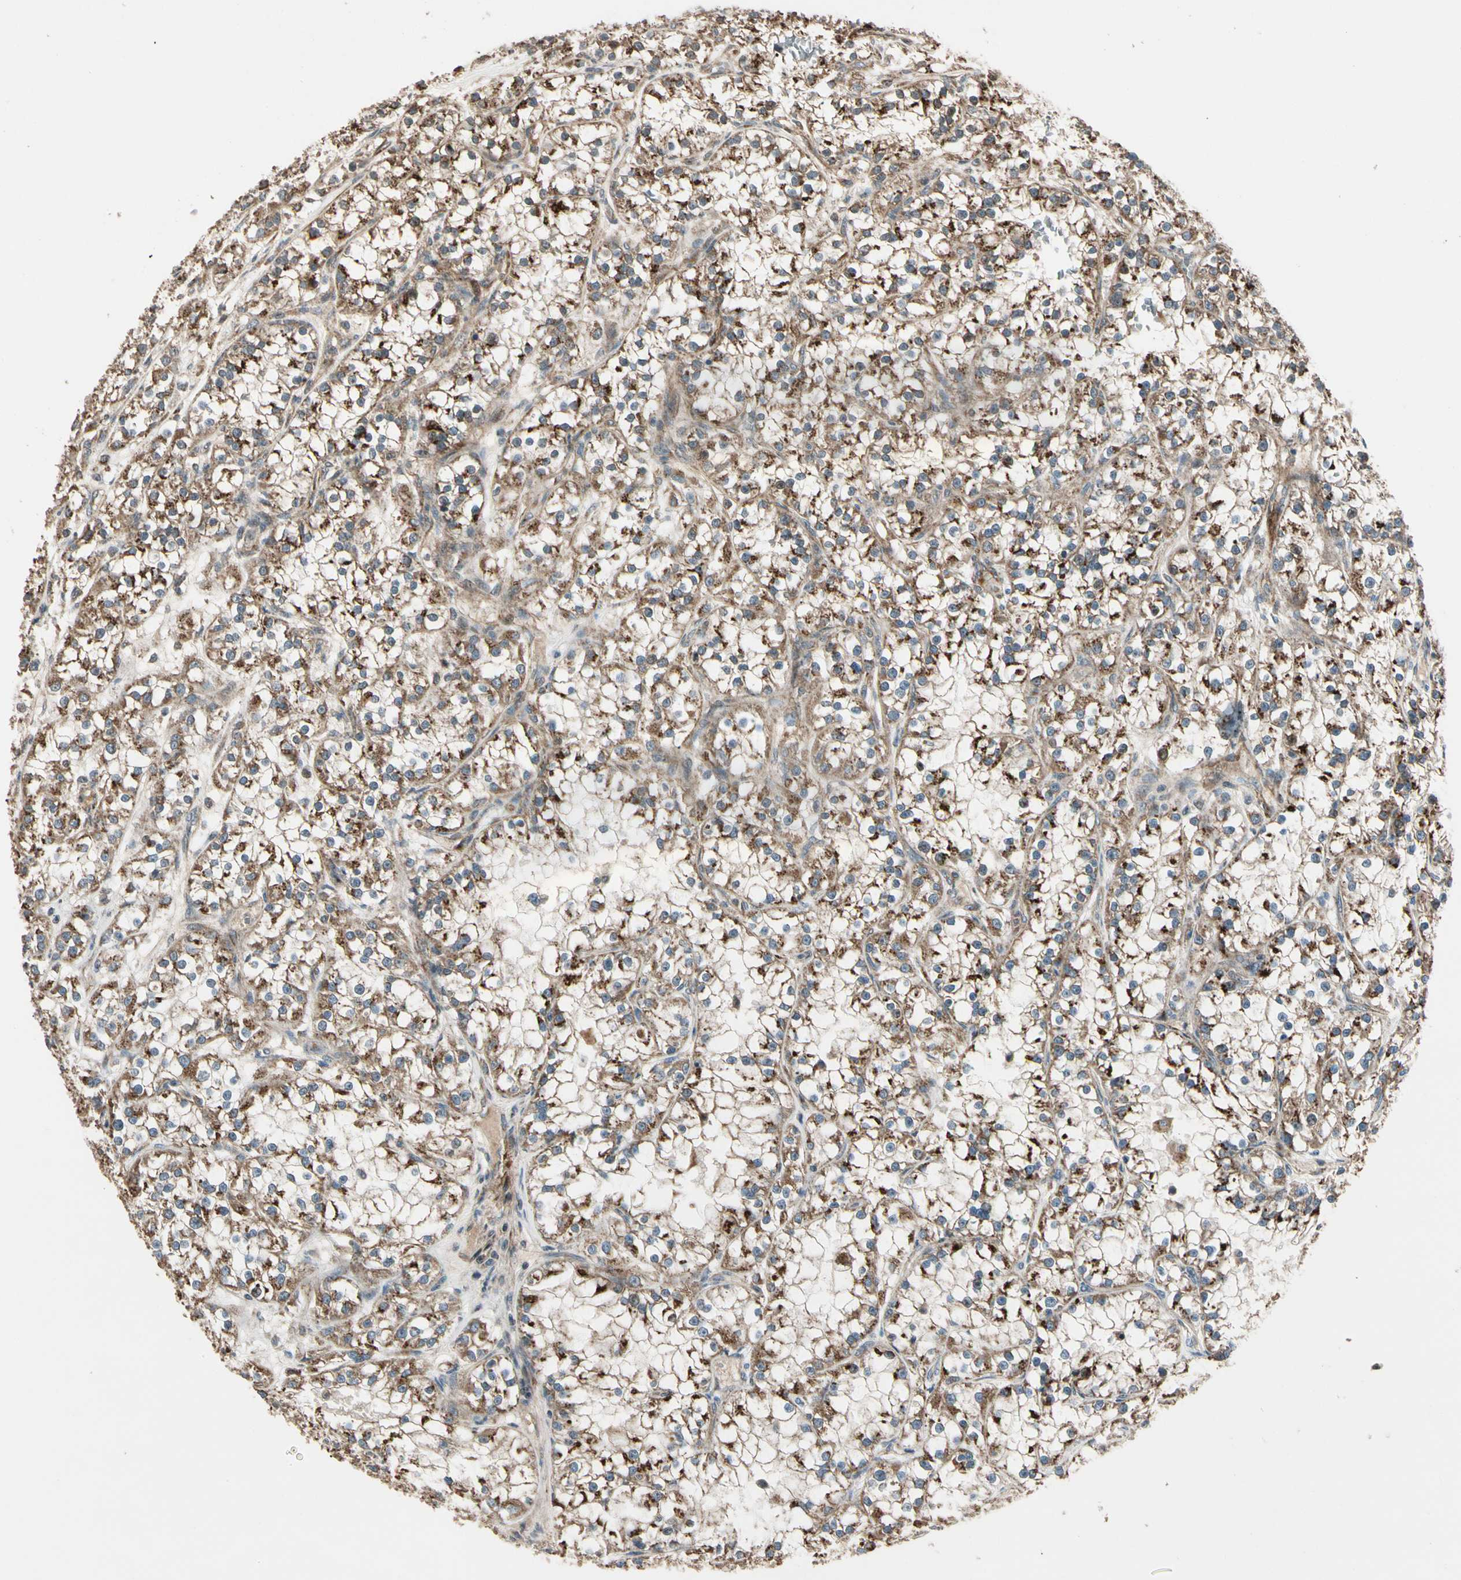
{"staining": {"intensity": "moderate", "quantity": ">75%", "location": "cytoplasmic/membranous"}, "tissue": "renal cancer", "cell_type": "Tumor cells", "image_type": "cancer", "snomed": [{"axis": "morphology", "description": "Adenocarcinoma, NOS"}, {"axis": "topography", "description": "Kidney"}], "caption": "Immunohistochemistry (DAB (3,3'-diaminobenzidine)) staining of human renal cancer shows moderate cytoplasmic/membranous protein expression in about >75% of tumor cells.", "gene": "GCK", "patient": {"sex": "female", "age": 52}}